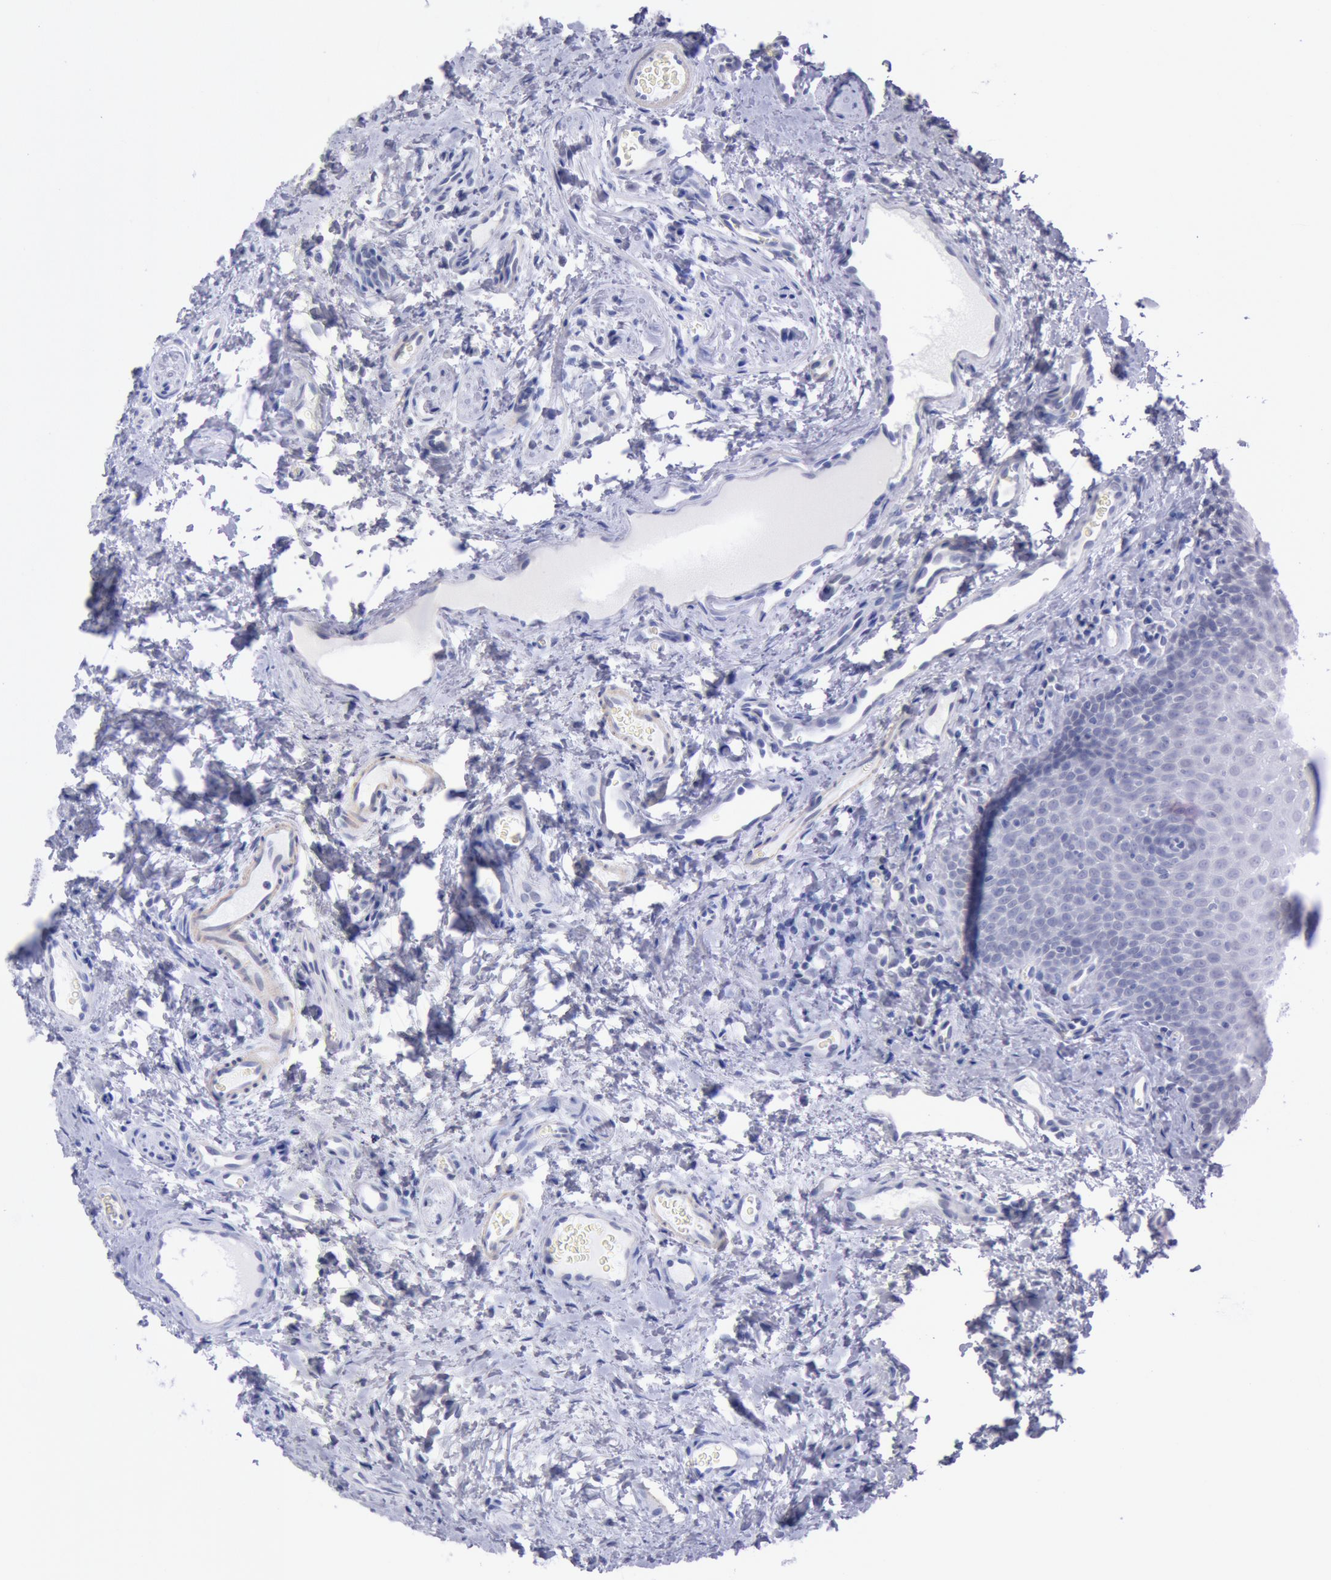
{"staining": {"intensity": "negative", "quantity": "none", "location": "none"}, "tissue": "oral mucosa", "cell_type": "Squamous epithelial cells", "image_type": "normal", "snomed": [{"axis": "morphology", "description": "Normal tissue, NOS"}, {"axis": "topography", "description": "Oral tissue"}], "caption": "Squamous epithelial cells show no significant staining in benign oral mucosa.", "gene": "MYH6", "patient": {"sex": "male", "age": 20}}